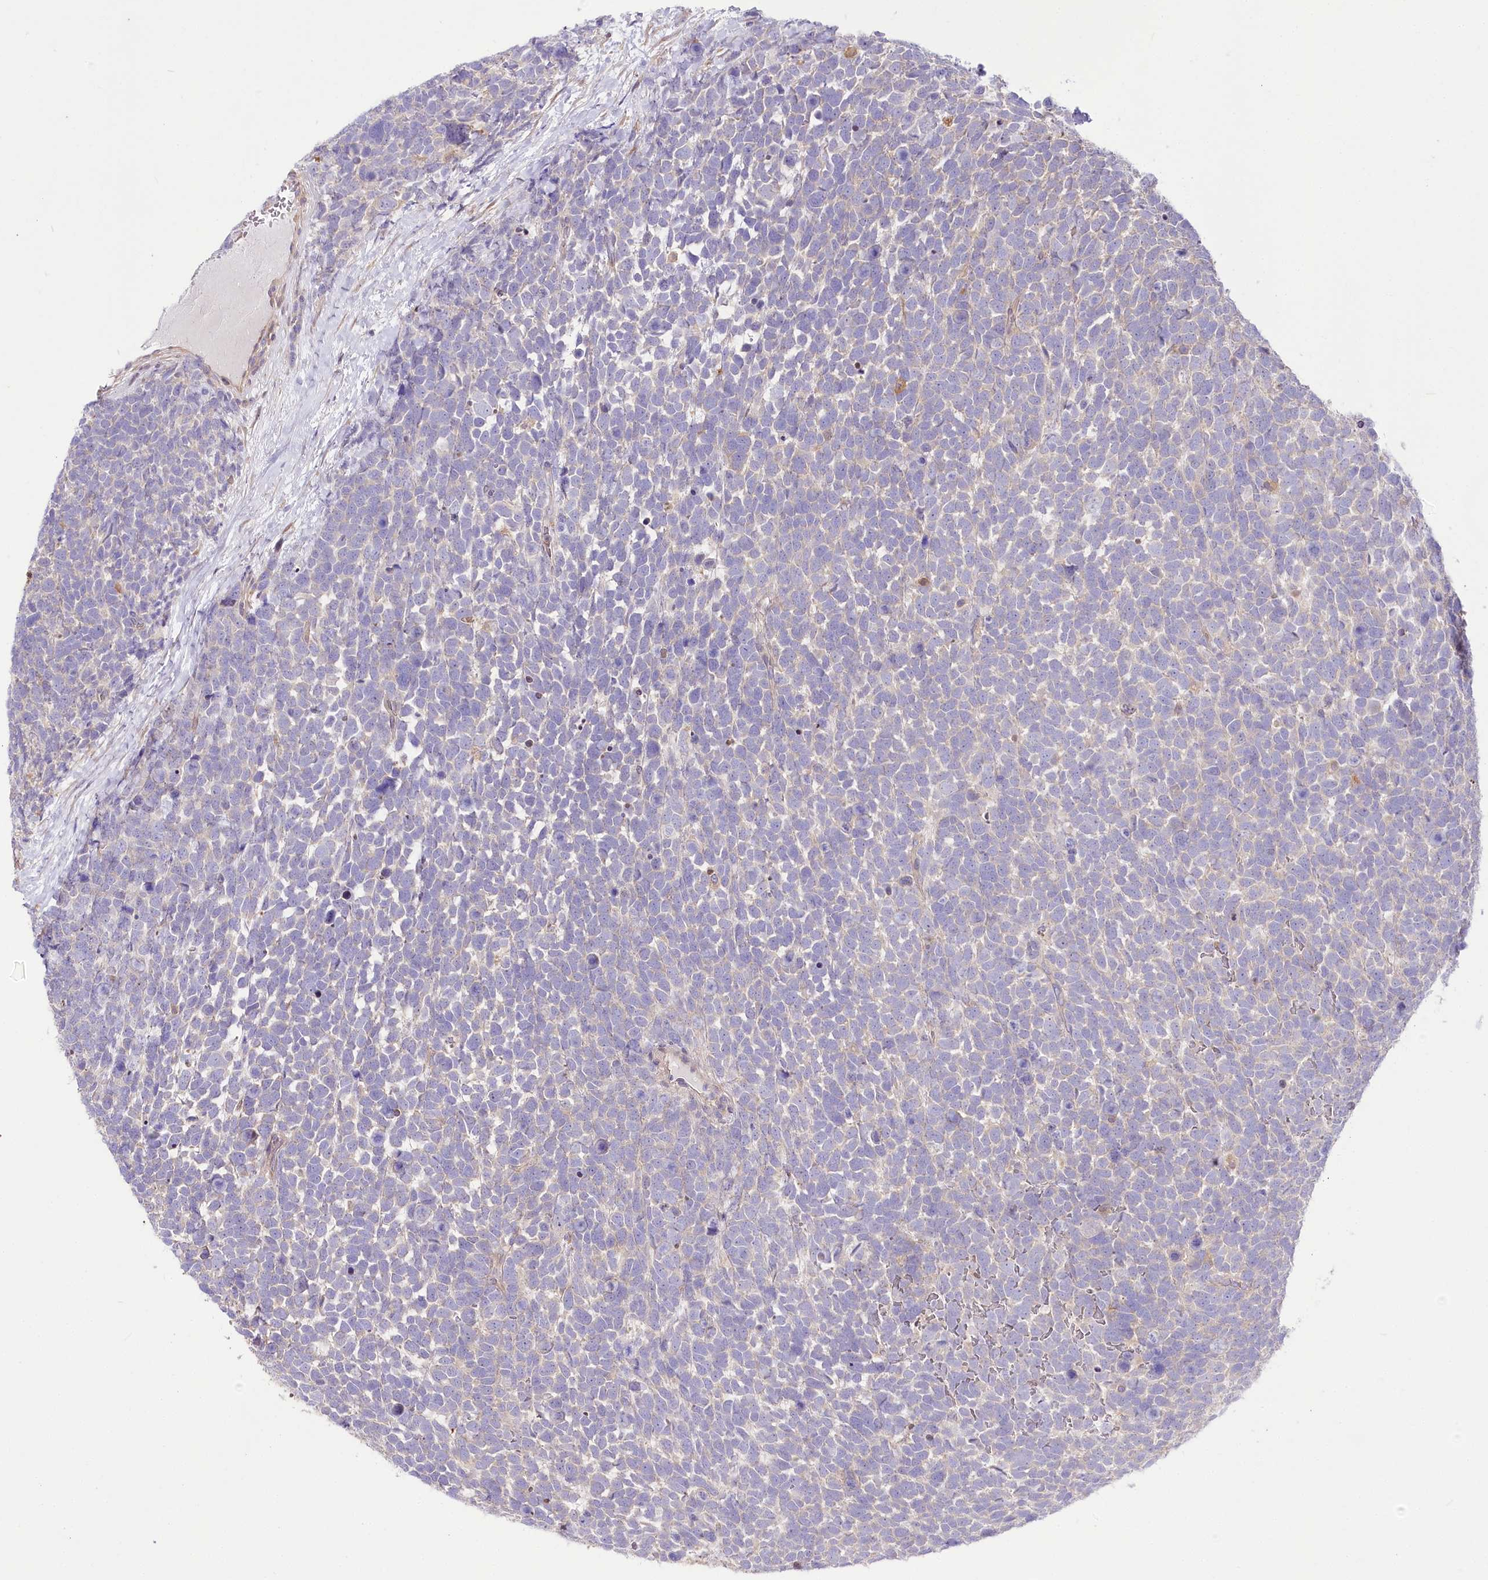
{"staining": {"intensity": "negative", "quantity": "none", "location": "none"}, "tissue": "urothelial cancer", "cell_type": "Tumor cells", "image_type": "cancer", "snomed": [{"axis": "morphology", "description": "Urothelial carcinoma, High grade"}, {"axis": "topography", "description": "Urinary bladder"}], "caption": "This is an immunohistochemistry (IHC) micrograph of human urothelial carcinoma (high-grade). There is no positivity in tumor cells.", "gene": "UGP2", "patient": {"sex": "female", "age": 82}}